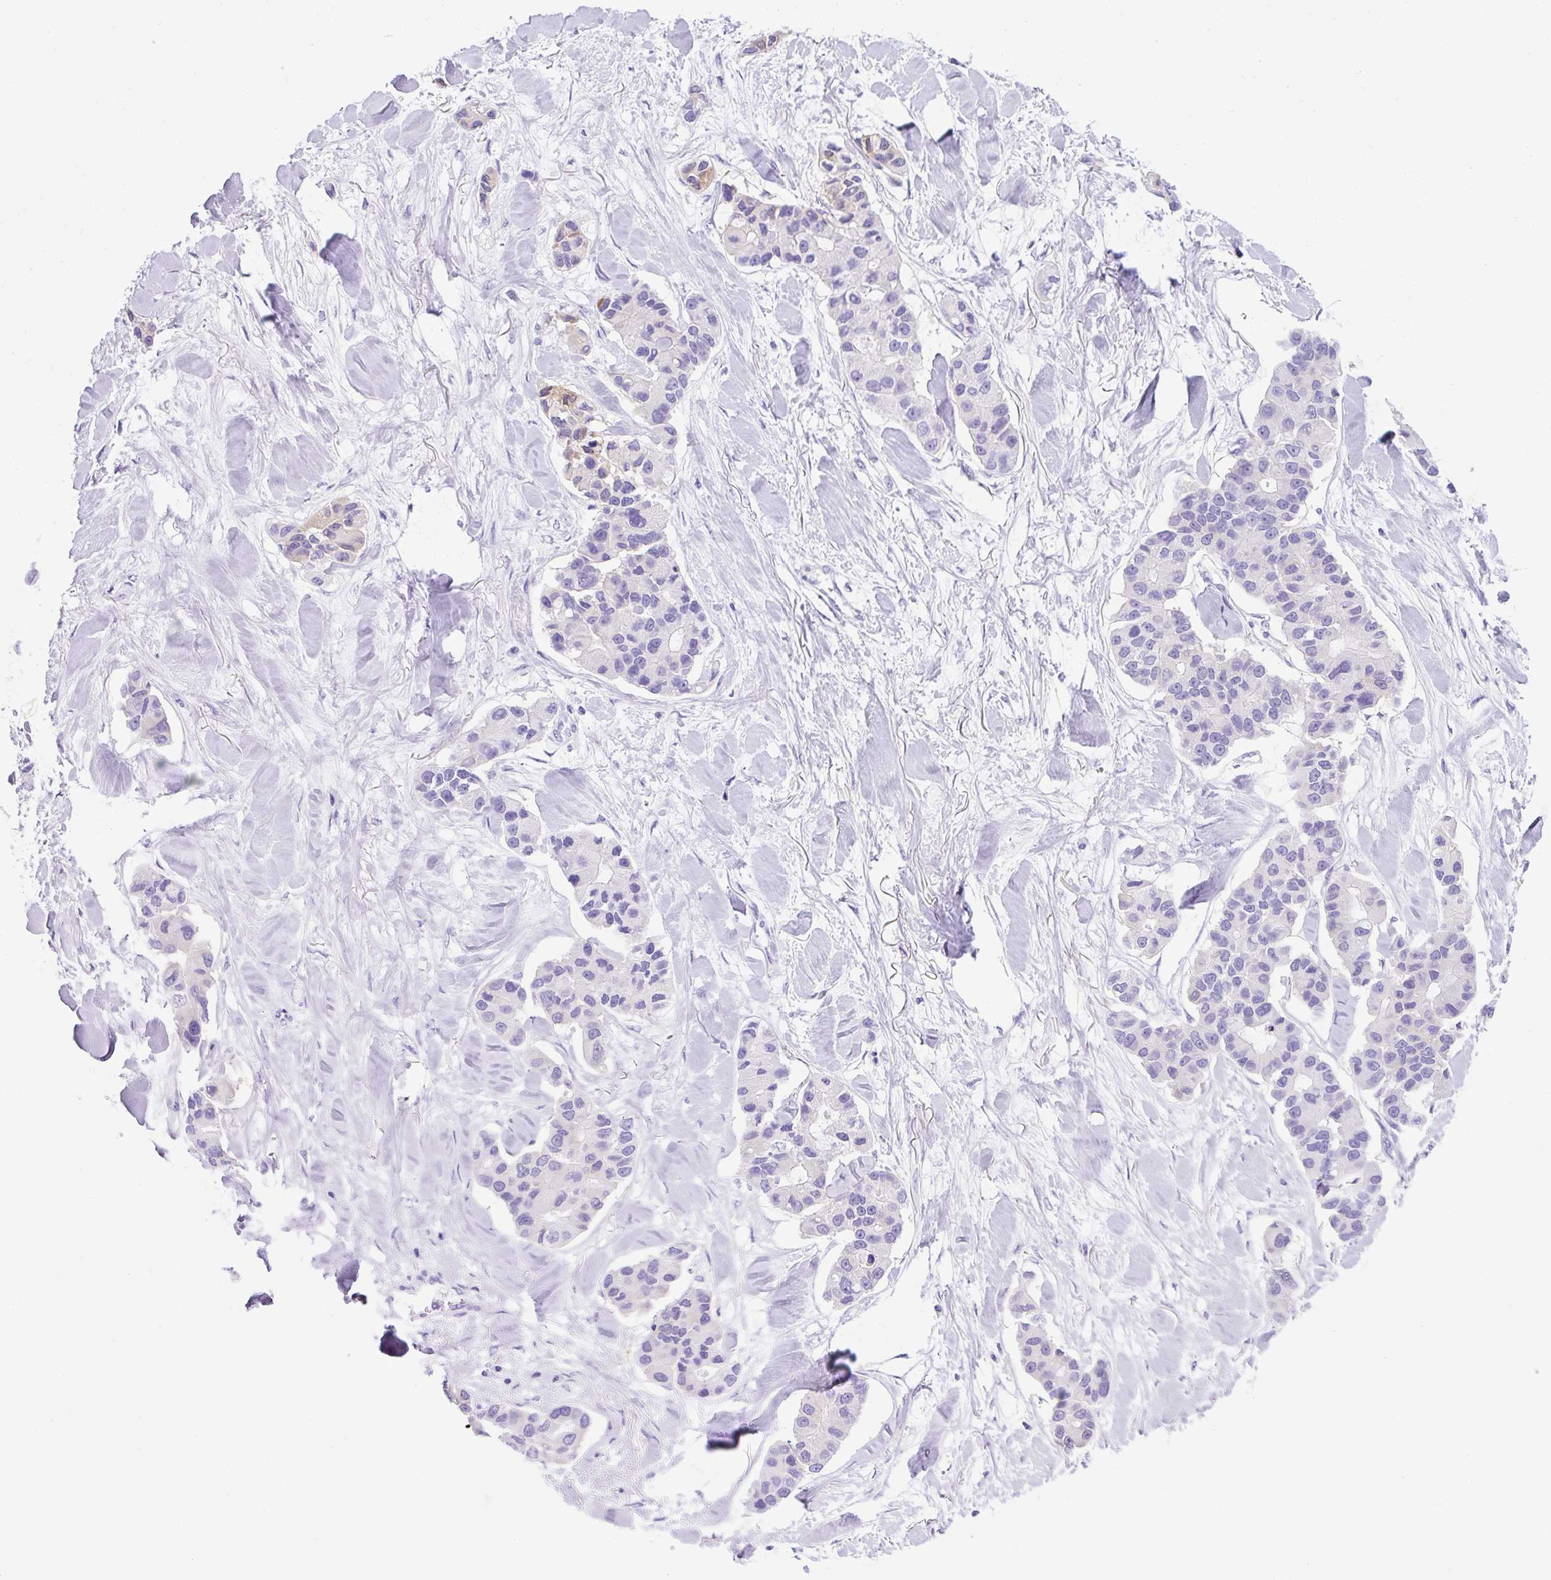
{"staining": {"intensity": "negative", "quantity": "none", "location": "none"}, "tissue": "lung cancer", "cell_type": "Tumor cells", "image_type": "cancer", "snomed": [{"axis": "morphology", "description": "Adenocarcinoma, NOS"}, {"axis": "topography", "description": "Lung"}], "caption": "DAB (3,3'-diaminobenzidine) immunohistochemical staining of human lung cancer displays no significant staining in tumor cells.", "gene": "KRT12", "patient": {"sex": "female", "age": 54}}